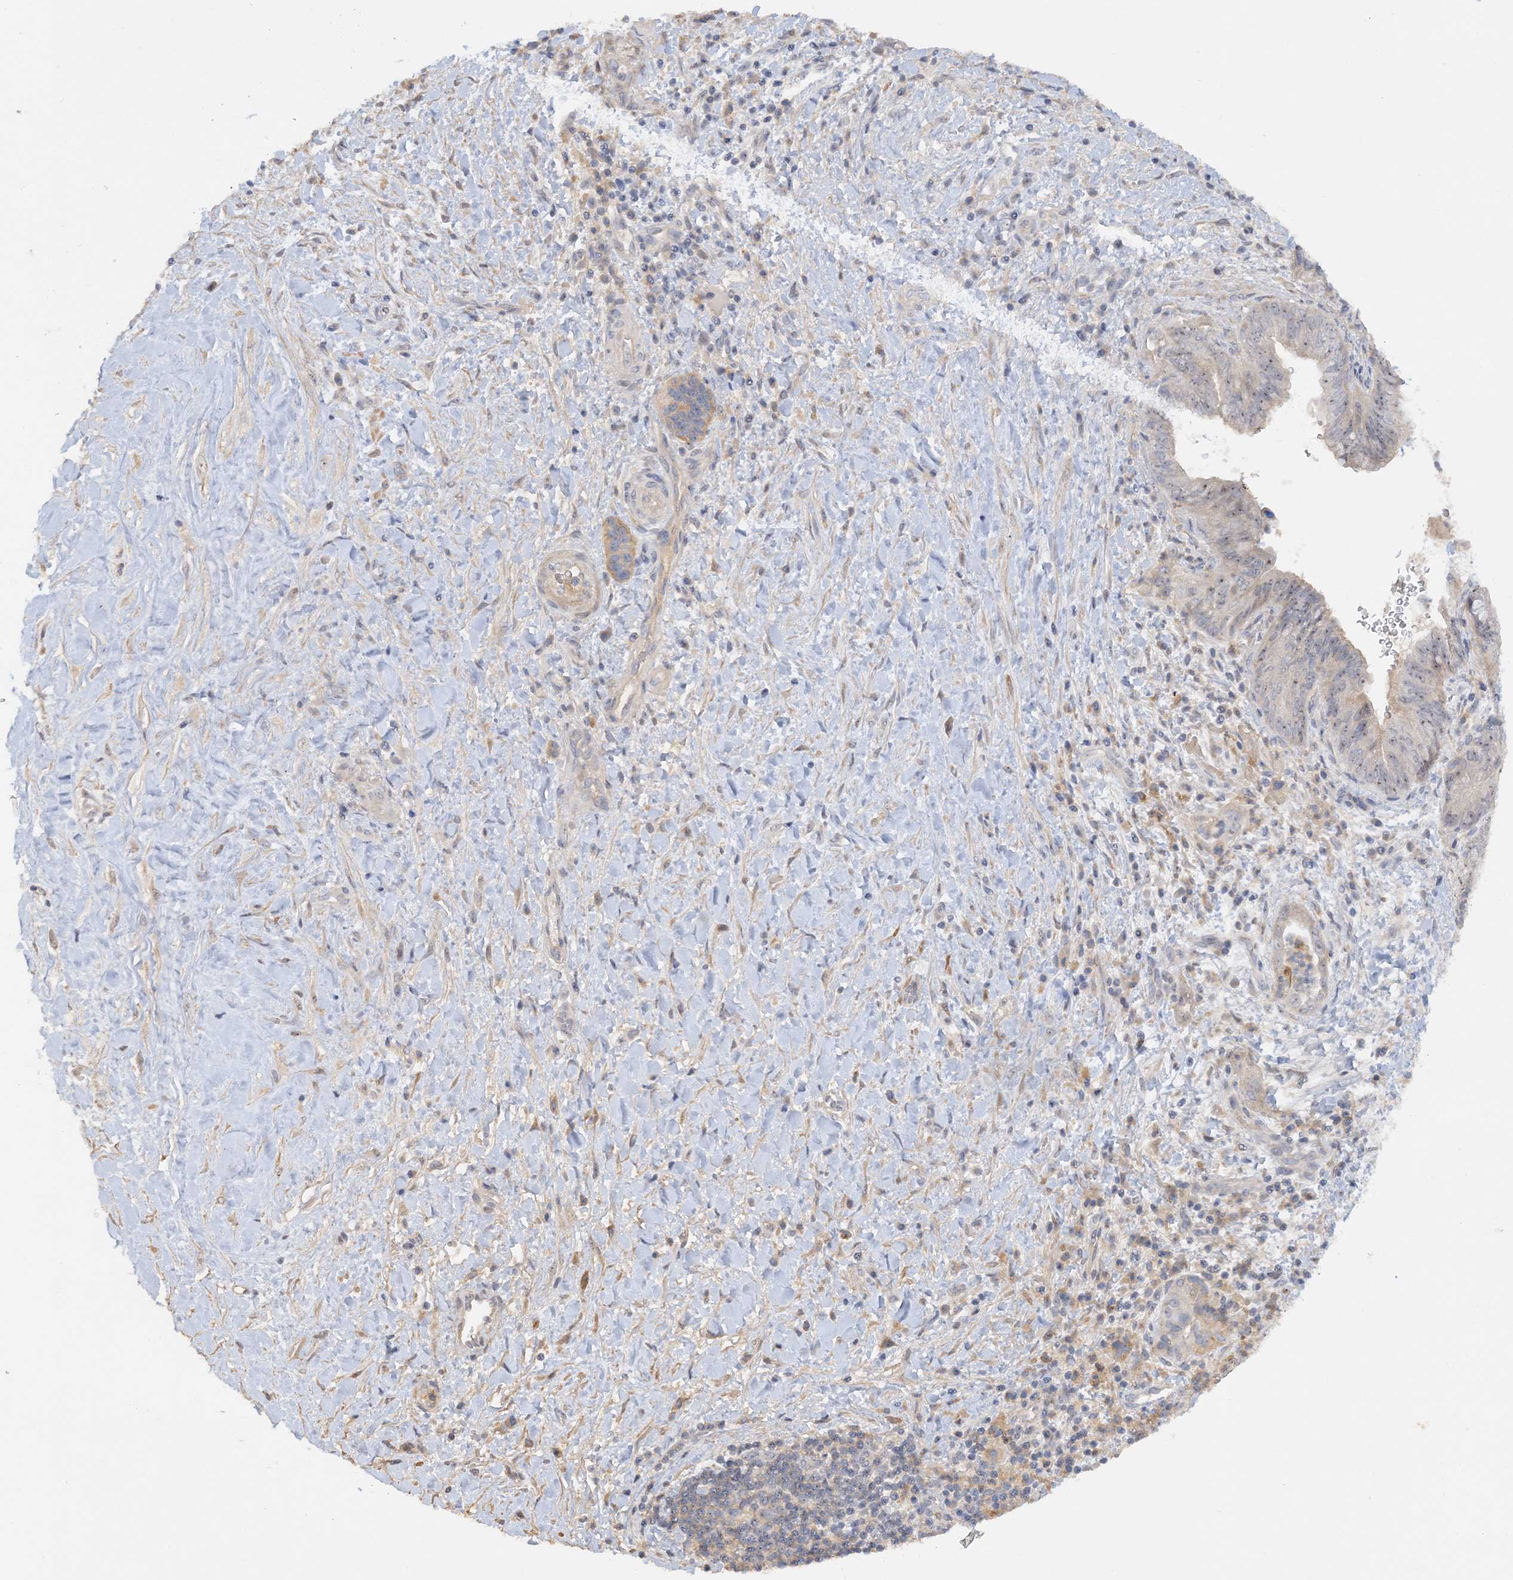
{"staining": {"intensity": "weak", "quantity": "25%-75%", "location": "nuclear"}, "tissue": "pancreatic cancer", "cell_type": "Tumor cells", "image_type": "cancer", "snomed": [{"axis": "morphology", "description": "Adenocarcinoma, NOS"}, {"axis": "topography", "description": "Pancreas"}], "caption": "Weak nuclear positivity for a protein is present in about 25%-75% of tumor cells of adenocarcinoma (pancreatic) using immunohistochemistry.", "gene": "GRINA", "patient": {"sex": "male", "age": 75}}